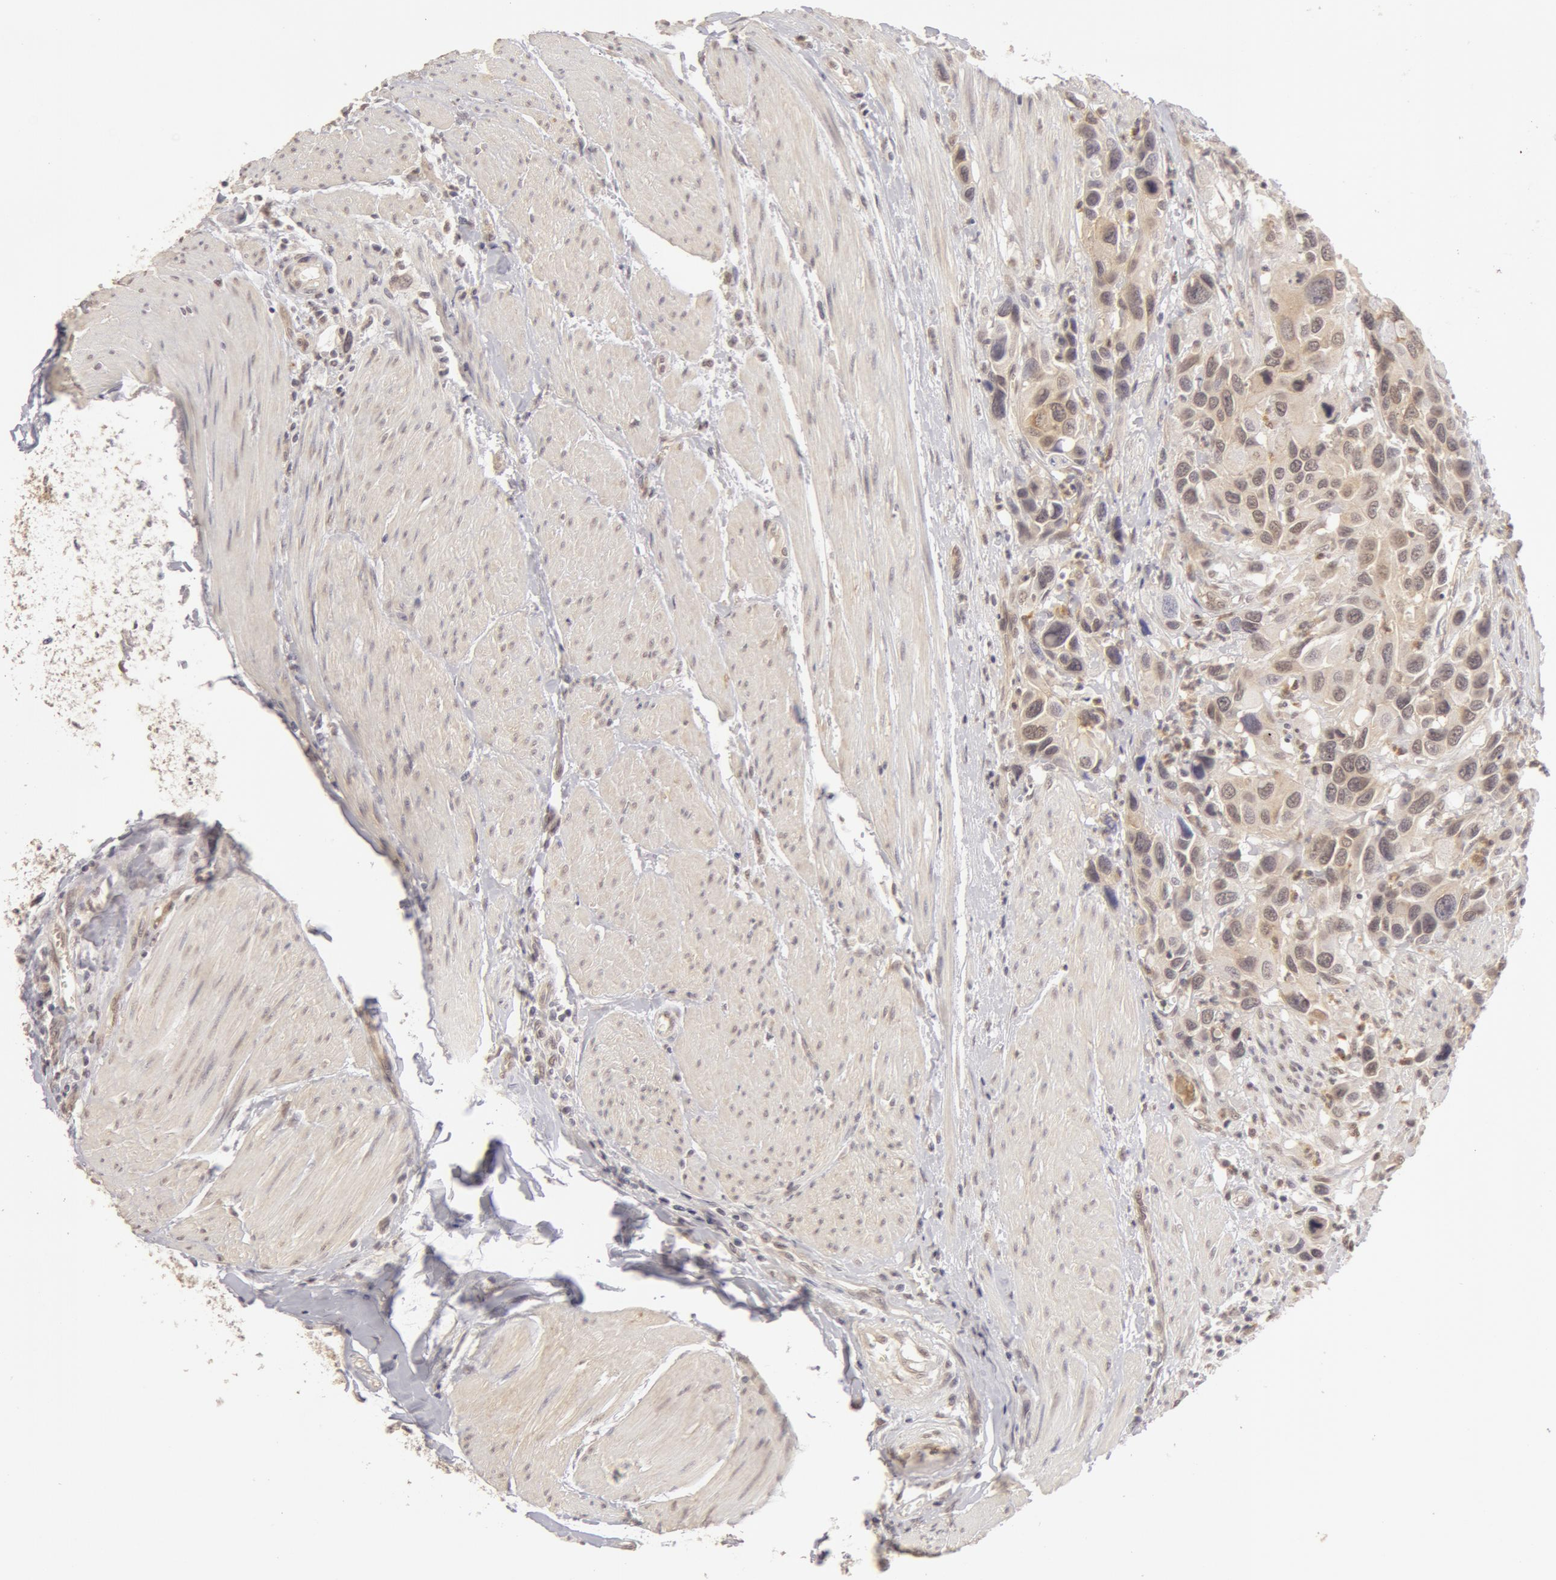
{"staining": {"intensity": "moderate", "quantity": "25%-75%", "location": "cytoplasmic/membranous"}, "tissue": "urothelial cancer", "cell_type": "Tumor cells", "image_type": "cancer", "snomed": [{"axis": "morphology", "description": "Urothelial carcinoma, High grade"}, {"axis": "topography", "description": "Urinary bladder"}], "caption": "Immunohistochemistry (IHC) micrograph of neoplastic tissue: urothelial cancer stained using immunohistochemistry (IHC) reveals medium levels of moderate protein expression localized specifically in the cytoplasmic/membranous of tumor cells, appearing as a cytoplasmic/membranous brown color.", "gene": "ADAM10", "patient": {"sex": "male", "age": 66}}